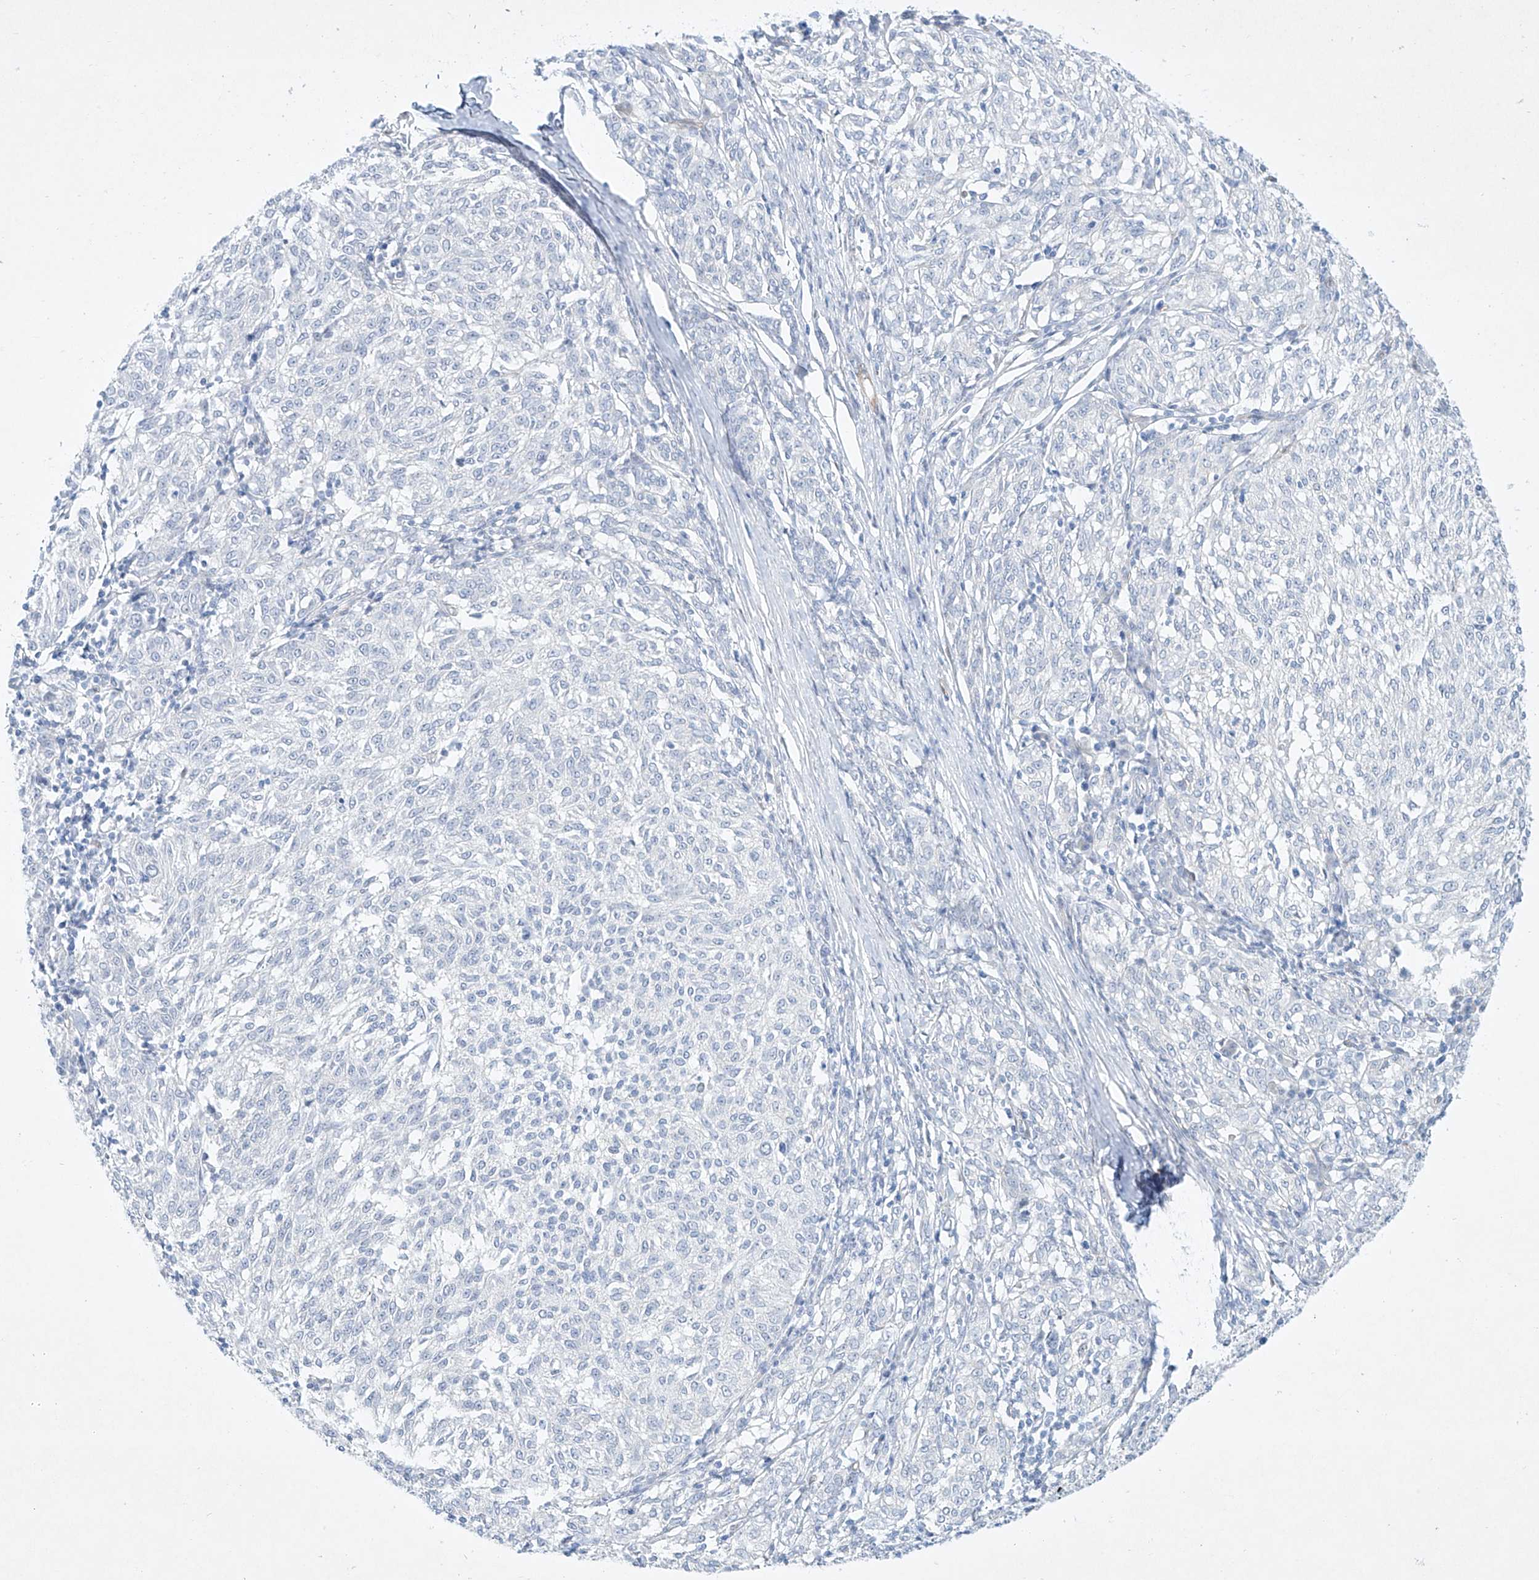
{"staining": {"intensity": "negative", "quantity": "none", "location": "none"}, "tissue": "melanoma", "cell_type": "Tumor cells", "image_type": "cancer", "snomed": [{"axis": "morphology", "description": "Malignant melanoma, NOS"}, {"axis": "topography", "description": "Skin"}], "caption": "Tumor cells are negative for protein expression in human malignant melanoma.", "gene": "REEP2", "patient": {"sex": "female", "age": 72}}